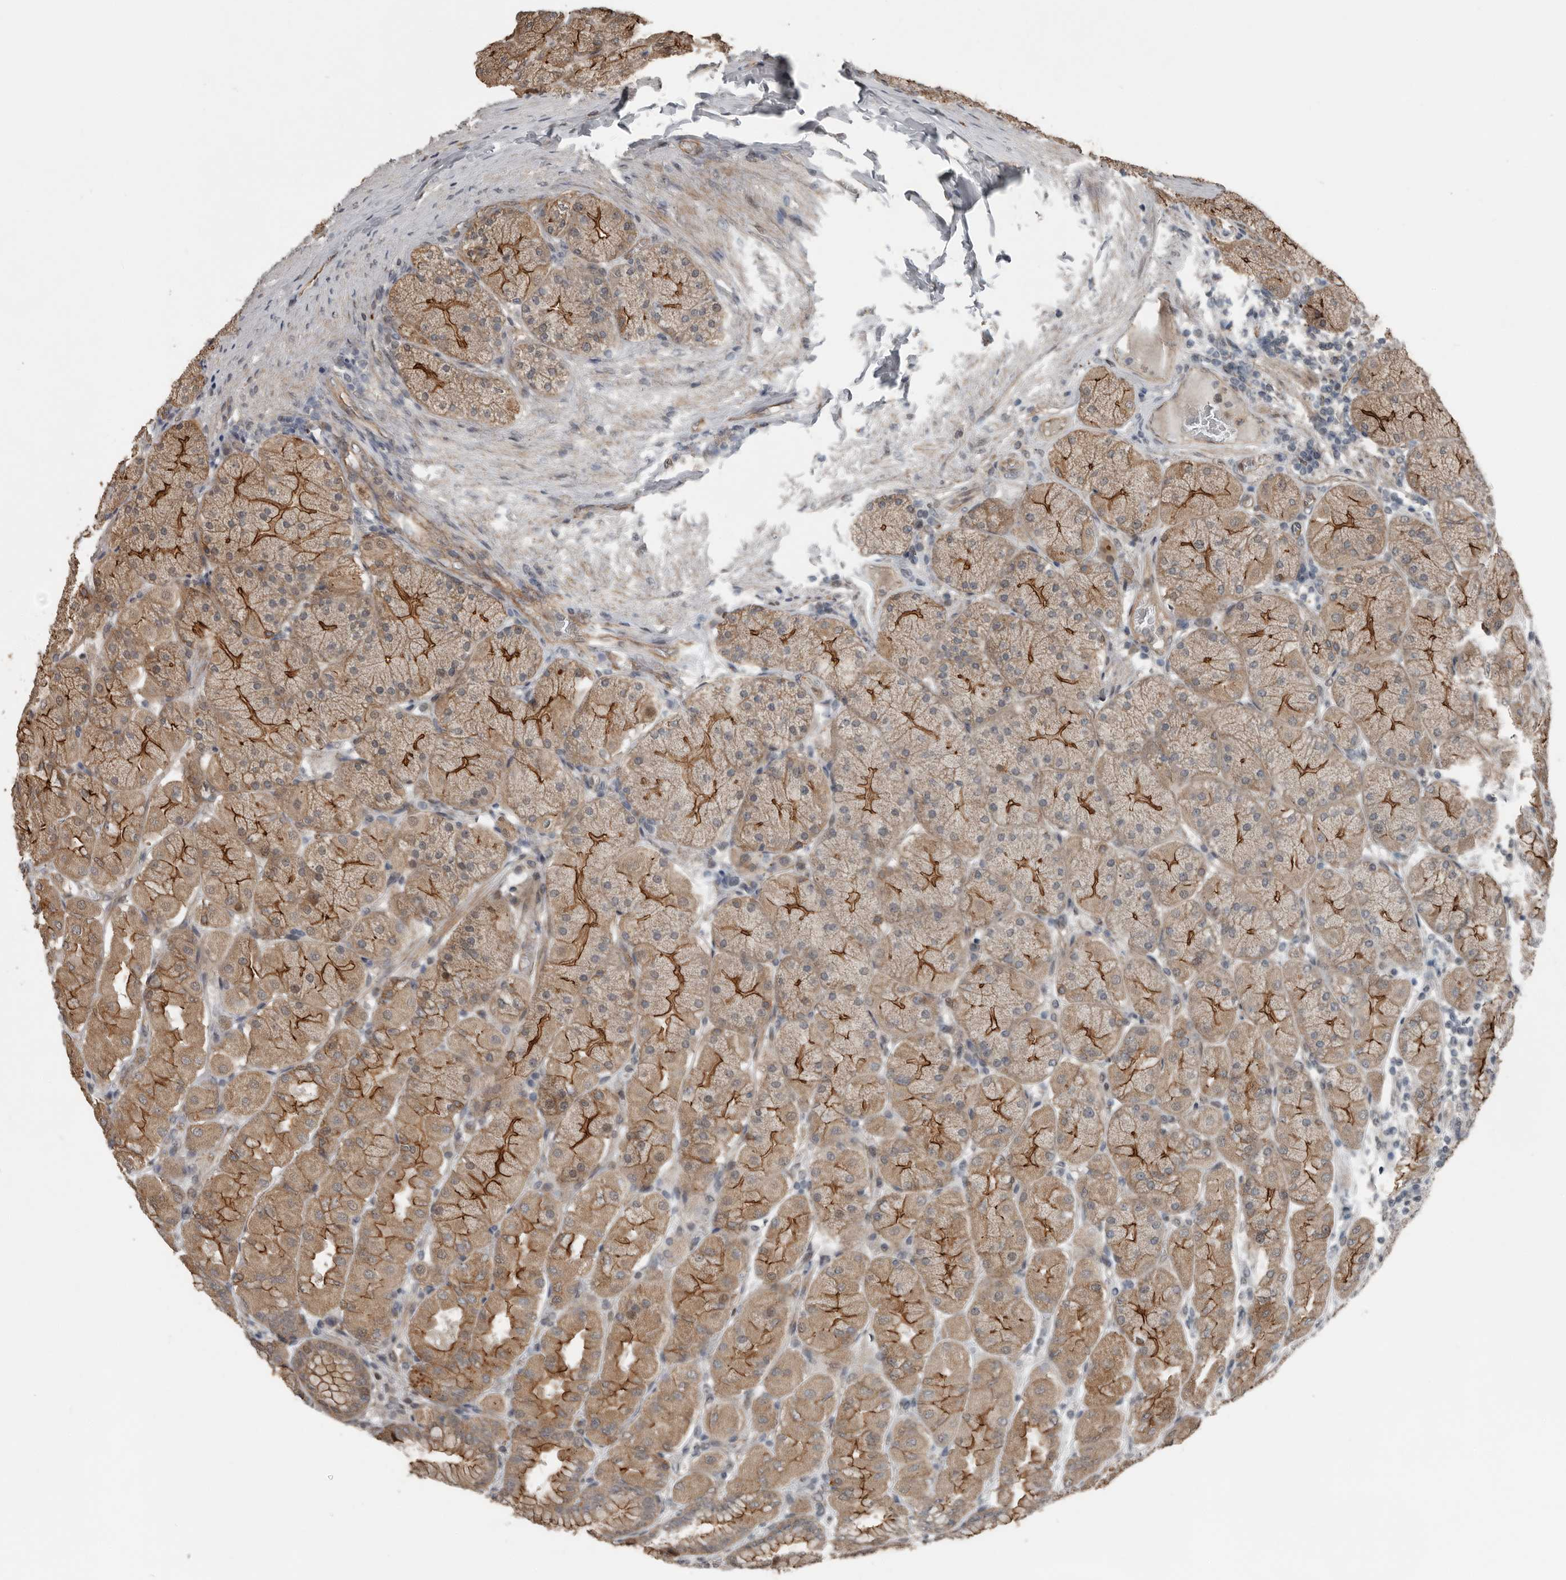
{"staining": {"intensity": "moderate", "quantity": ">75%", "location": "cytoplasmic/membranous"}, "tissue": "stomach", "cell_type": "Glandular cells", "image_type": "normal", "snomed": [{"axis": "morphology", "description": "Normal tissue, NOS"}, {"axis": "topography", "description": "Stomach, upper"}], "caption": "A photomicrograph showing moderate cytoplasmic/membranous expression in approximately >75% of glandular cells in unremarkable stomach, as visualized by brown immunohistochemical staining.", "gene": "YOD1", "patient": {"sex": "female", "age": 56}}